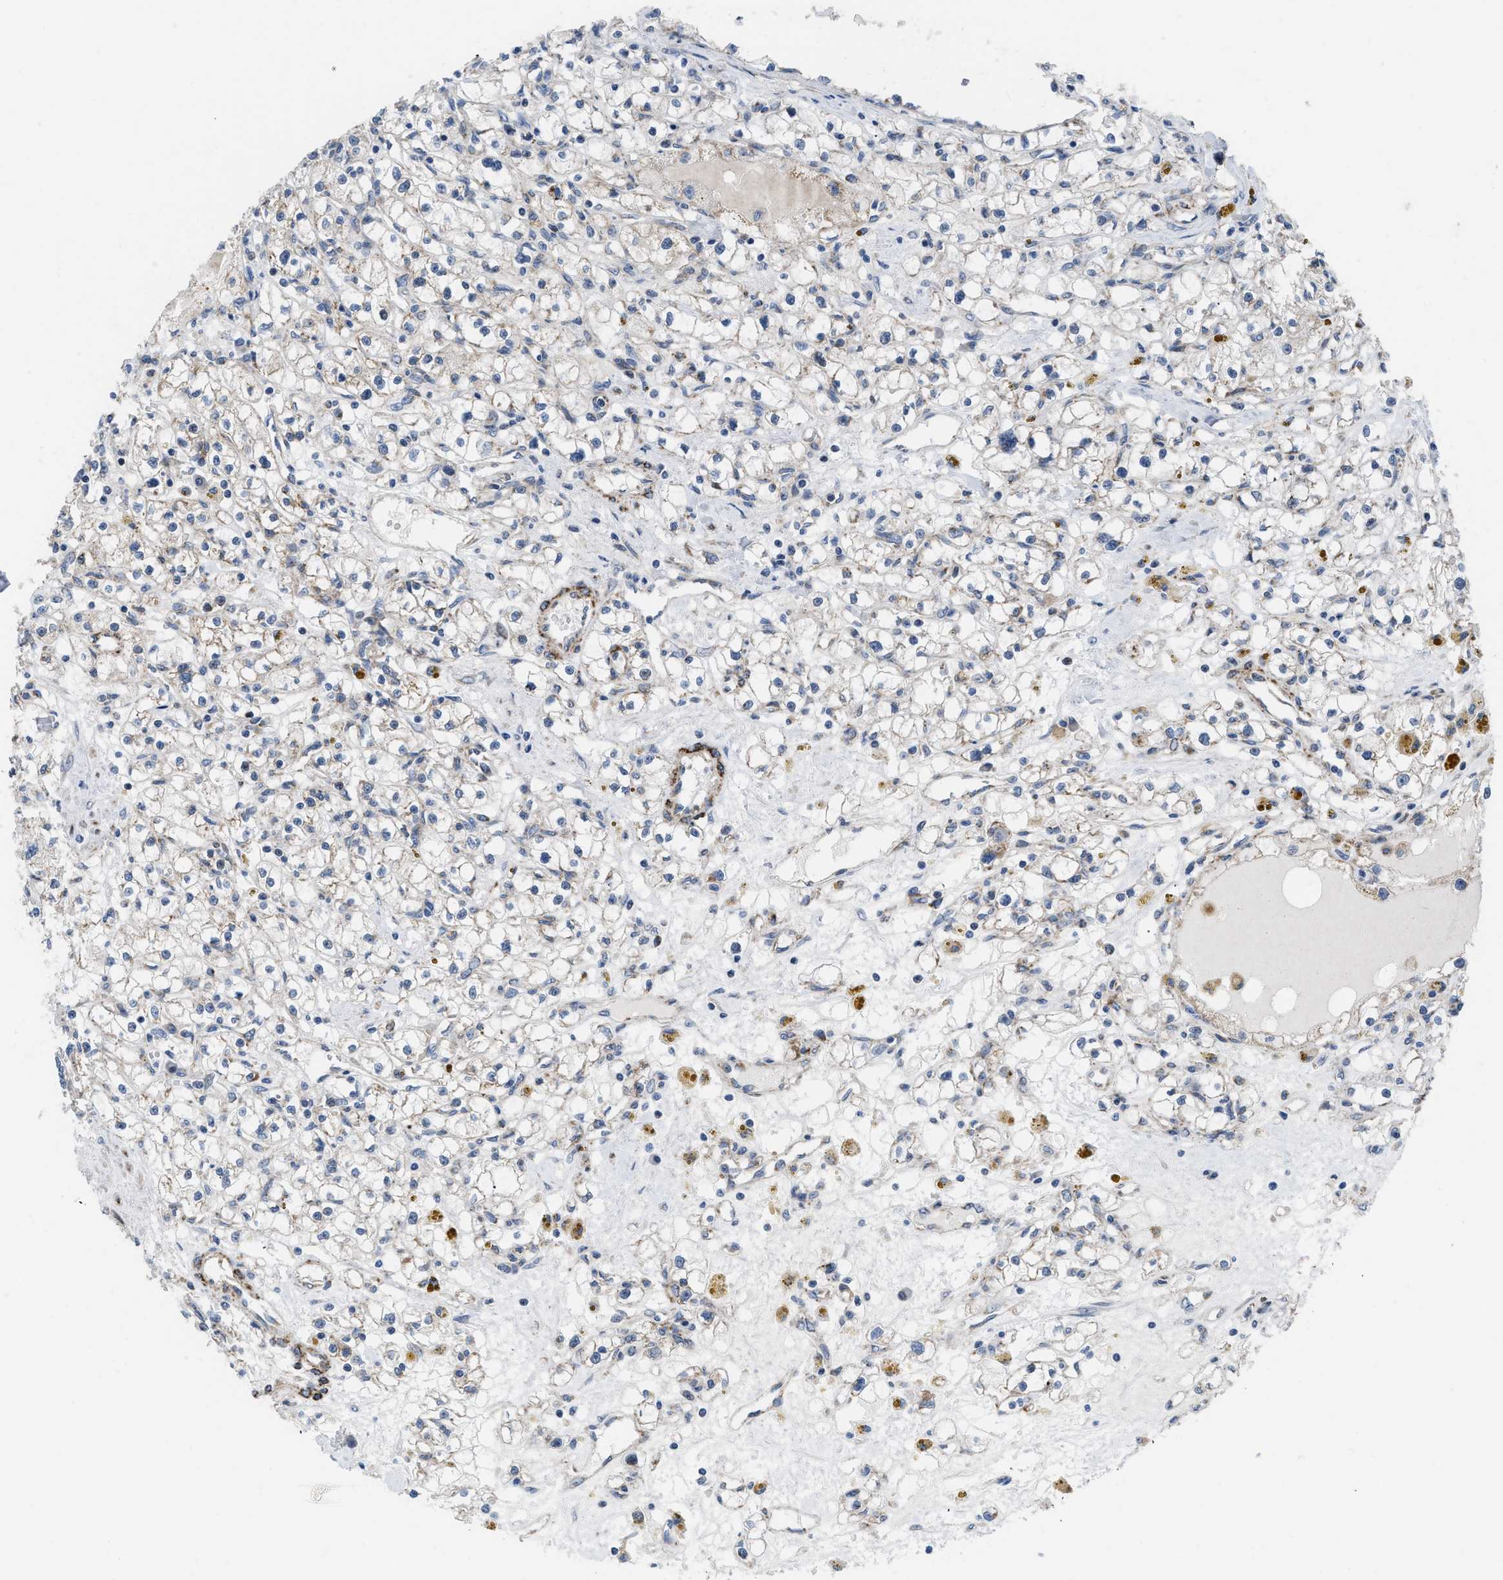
{"staining": {"intensity": "negative", "quantity": "none", "location": "none"}, "tissue": "renal cancer", "cell_type": "Tumor cells", "image_type": "cancer", "snomed": [{"axis": "morphology", "description": "Adenocarcinoma, NOS"}, {"axis": "topography", "description": "Kidney"}], "caption": "The histopathology image reveals no staining of tumor cells in adenocarcinoma (renal). The staining is performed using DAB (3,3'-diaminobenzidine) brown chromogen with nuclei counter-stained in using hematoxylin.", "gene": "AKAP1", "patient": {"sex": "male", "age": 56}}